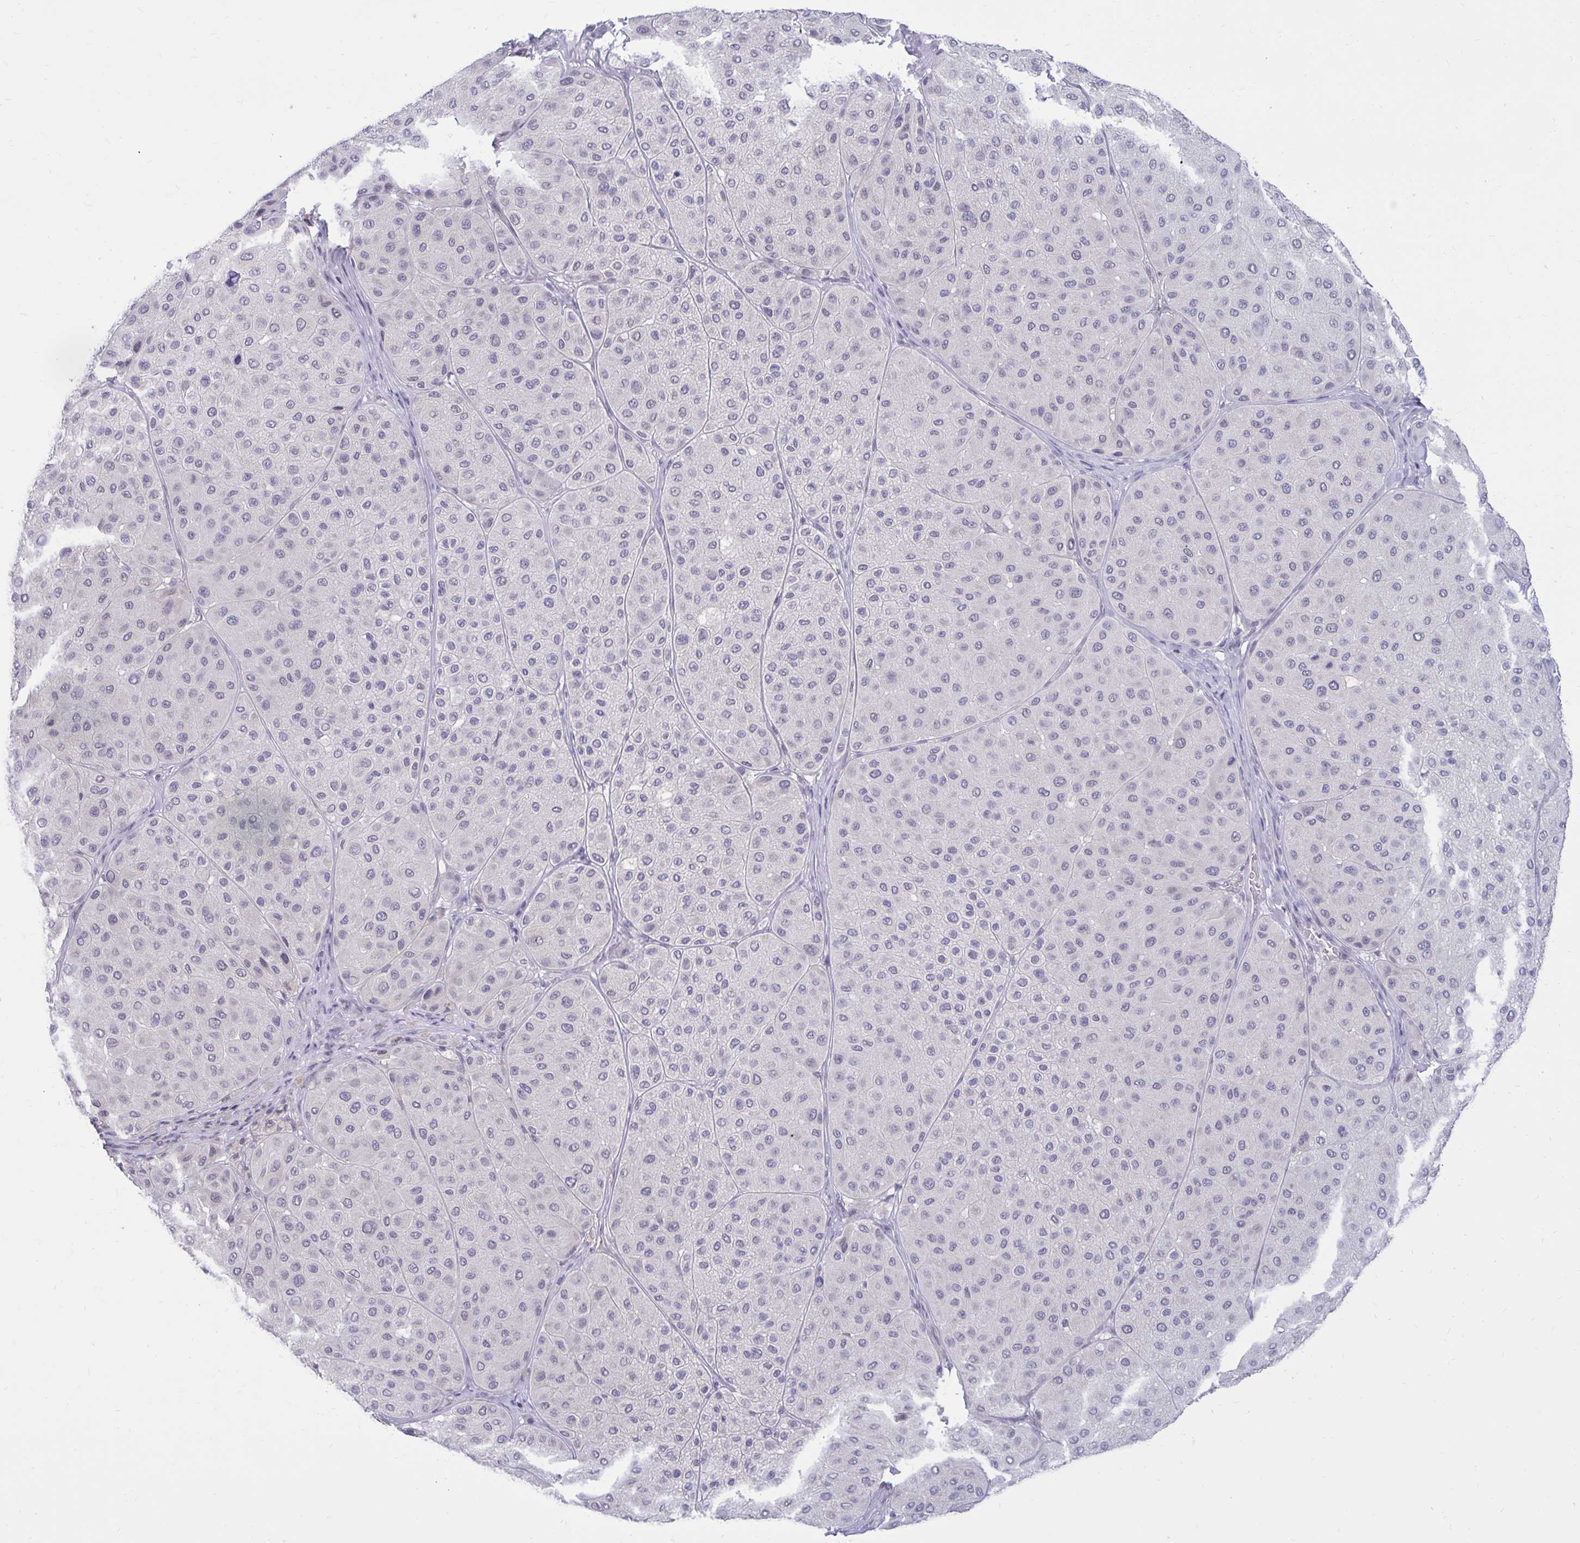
{"staining": {"intensity": "negative", "quantity": "none", "location": "none"}, "tissue": "melanoma", "cell_type": "Tumor cells", "image_type": "cancer", "snomed": [{"axis": "morphology", "description": "Malignant melanoma, Metastatic site"}, {"axis": "topography", "description": "Smooth muscle"}], "caption": "Image shows no protein staining in tumor cells of melanoma tissue.", "gene": "ARPP19", "patient": {"sex": "male", "age": 41}}